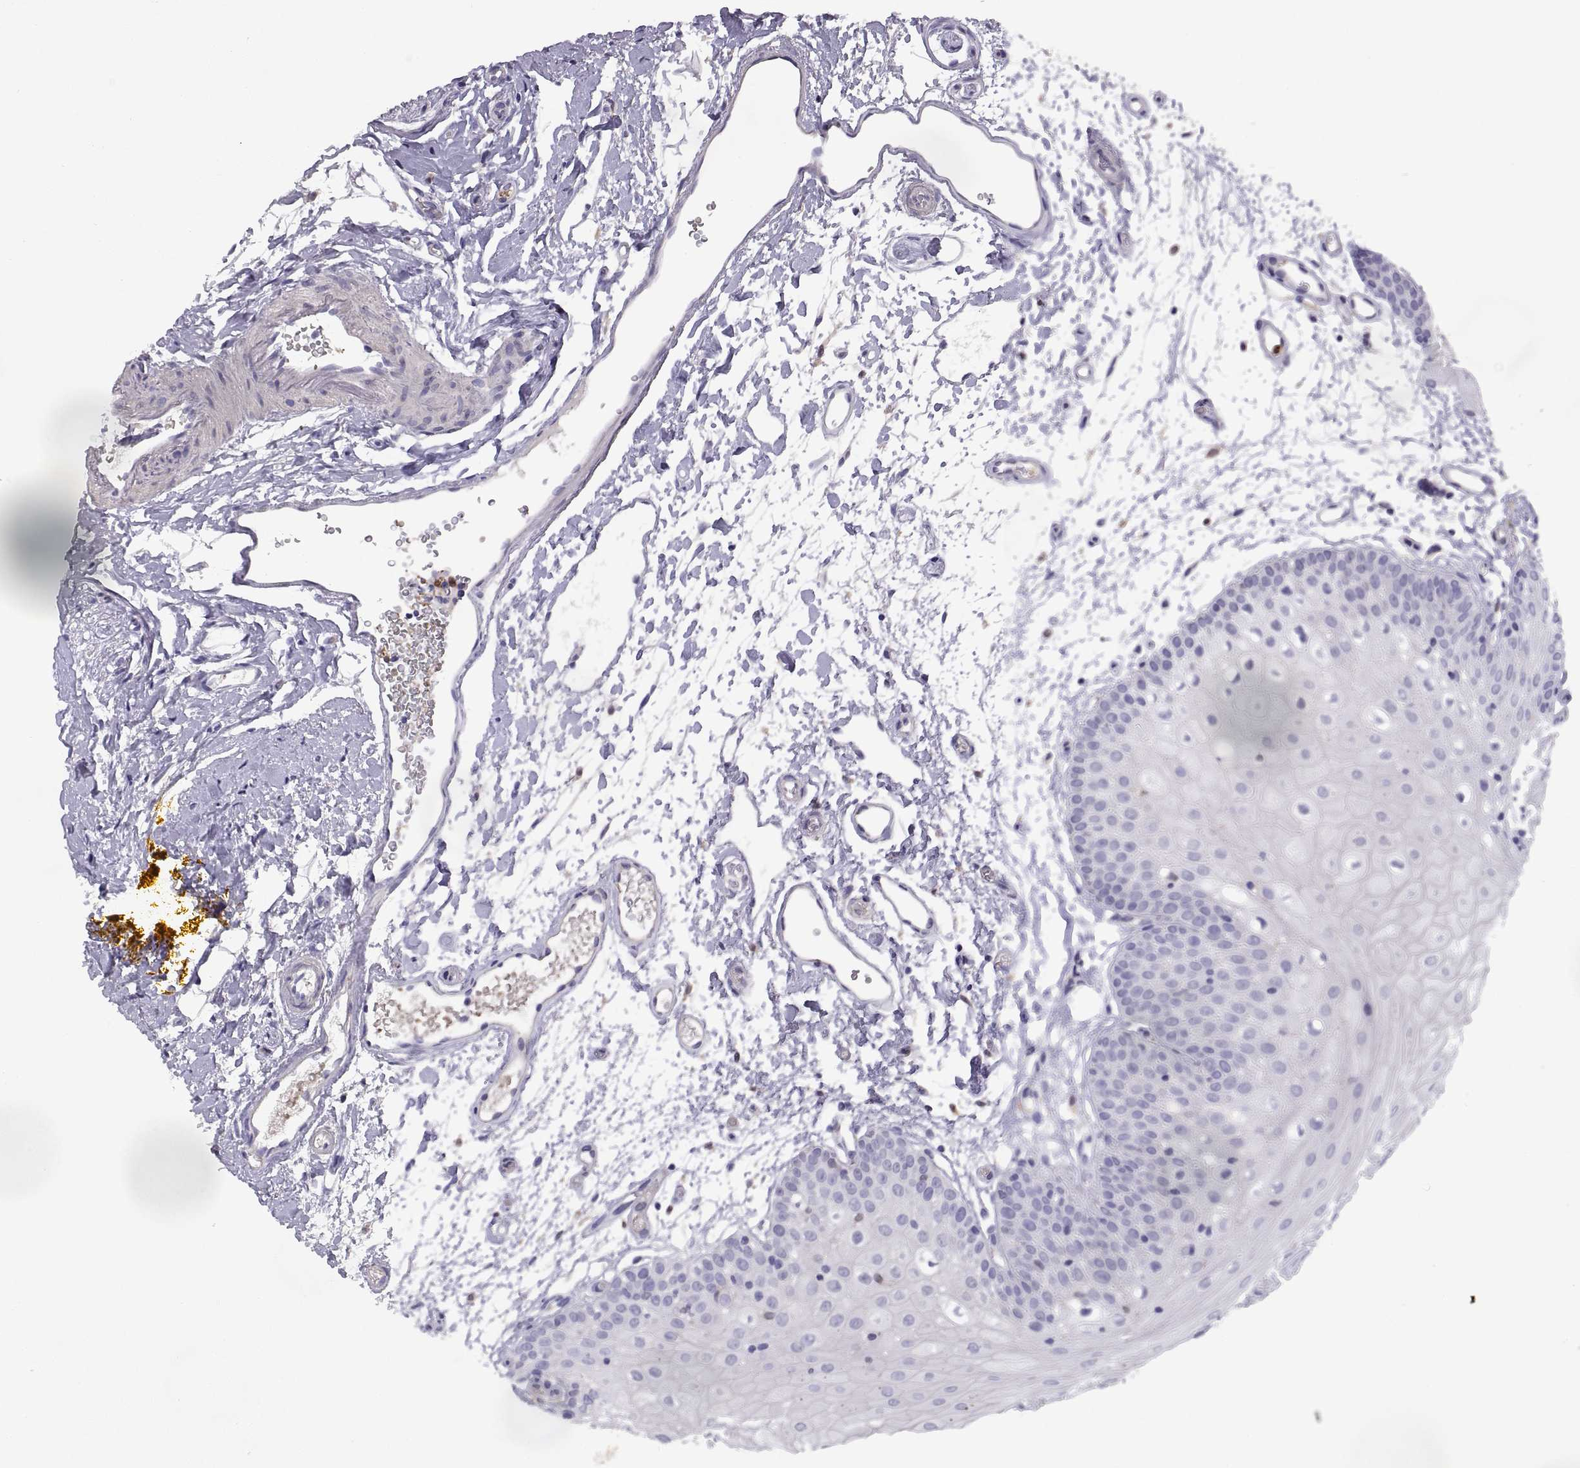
{"staining": {"intensity": "negative", "quantity": "none", "location": "none"}, "tissue": "oral mucosa", "cell_type": "Squamous epithelial cells", "image_type": "normal", "snomed": [{"axis": "morphology", "description": "Normal tissue, NOS"}, {"axis": "morphology", "description": "Squamous cell carcinoma, NOS"}, {"axis": "topography", "description": "Oral tissue"}, {"axis": "topography", "description": "Head-Neck"}], "caption": "DAB (3,3'-diaminobenzidine) immunohistochemical staining of normal human oral mucosa exhibits no significant staining in squamous epithelial cells.", "gene": "DOK3", "patient": {"sex": "female", "age": 75}}